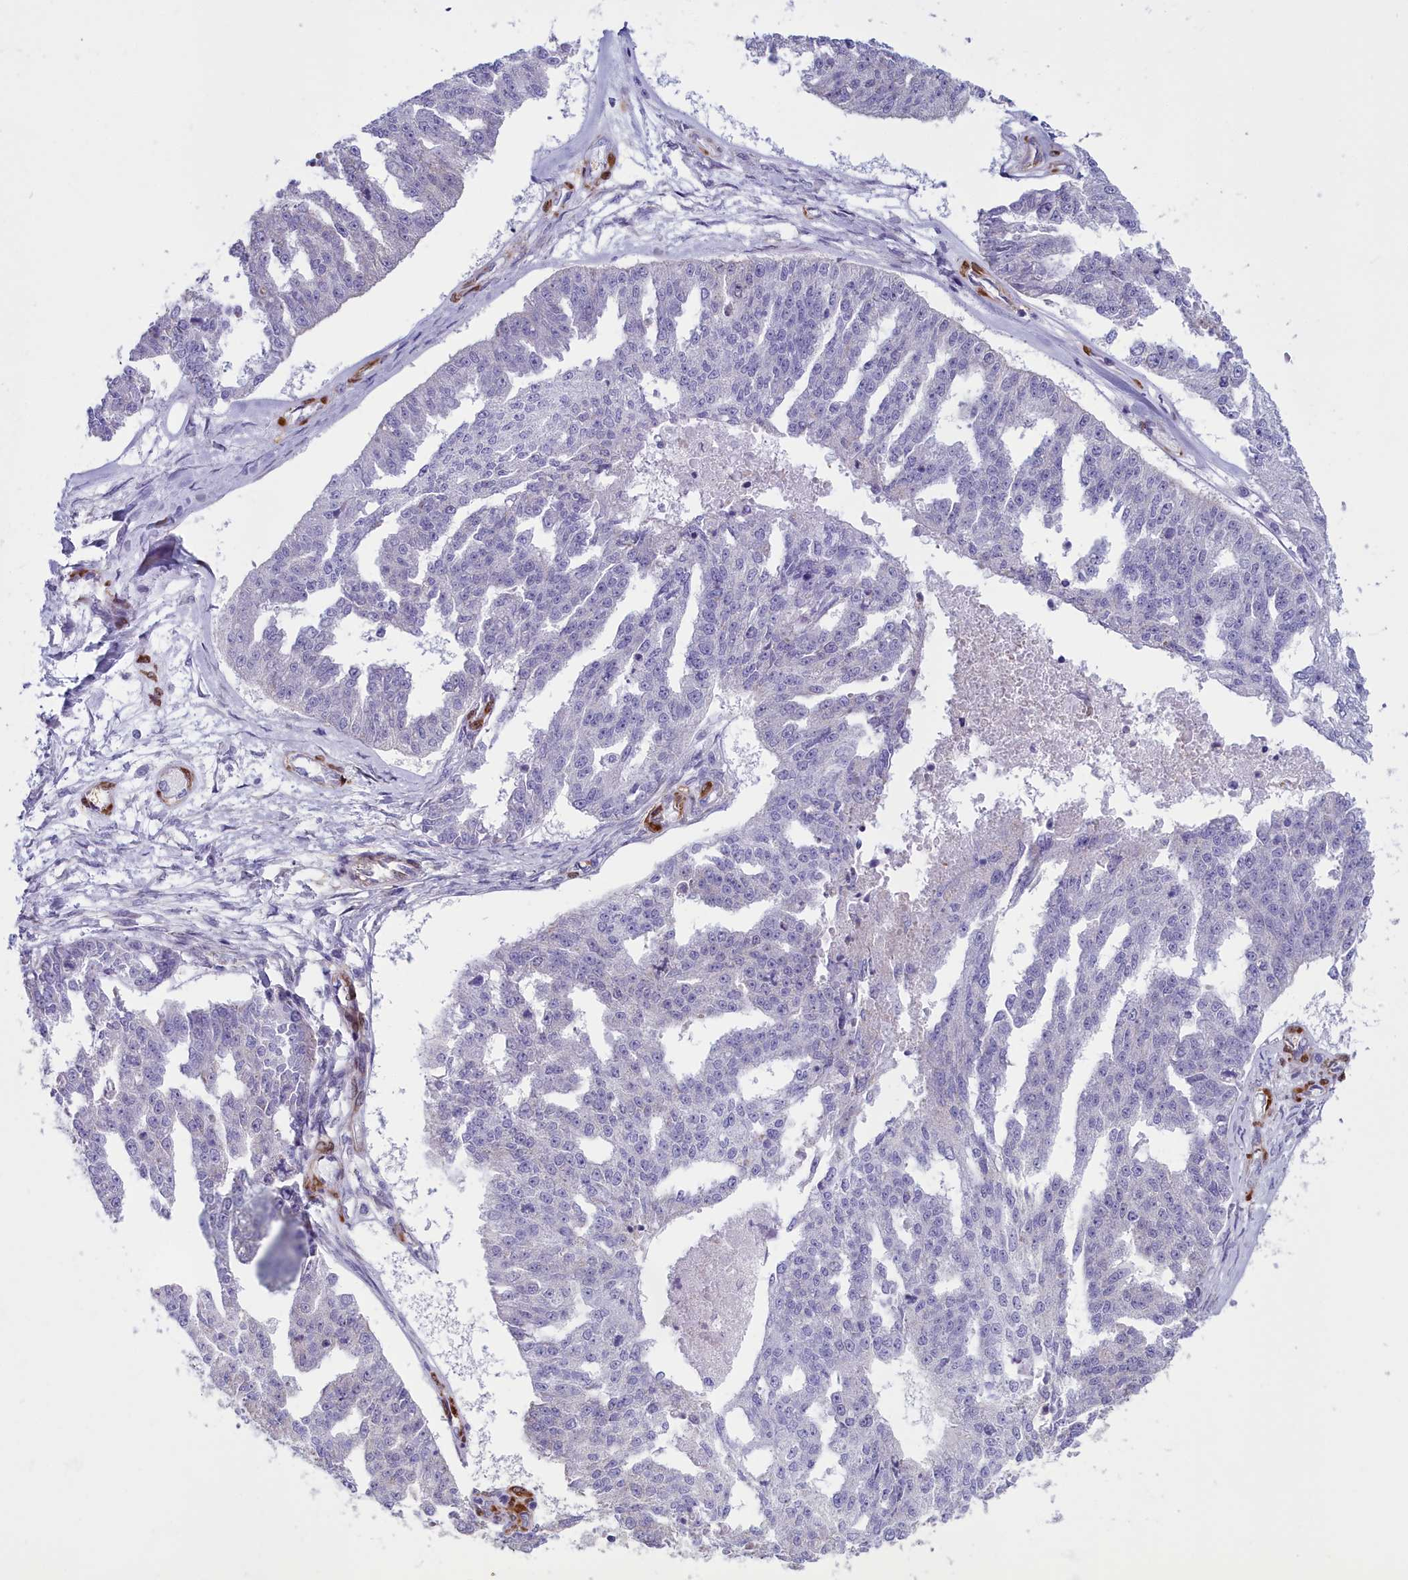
{"staining": {"intensity": "negative", "quantity": "none", "location": "none"}, "tissue": "ovarian cancer", "cell_type": "Tumor cells", "image_type": "cancer", "snomed": [{"axis": "morphology", "description": "Cystadenocarcinoma, serous, NOS"}, {"axis": "topography", "description": "Ovary"}], "caption": "DAB (3,3'-diaminobenzidine) immunohistochemical staining of human serous cystadenocarcinoma (ovarian) demonstrates no significant staining in tumor cells.", "gene": "PPP1R14A", "patient": {"sex": "female", "age": 58}}